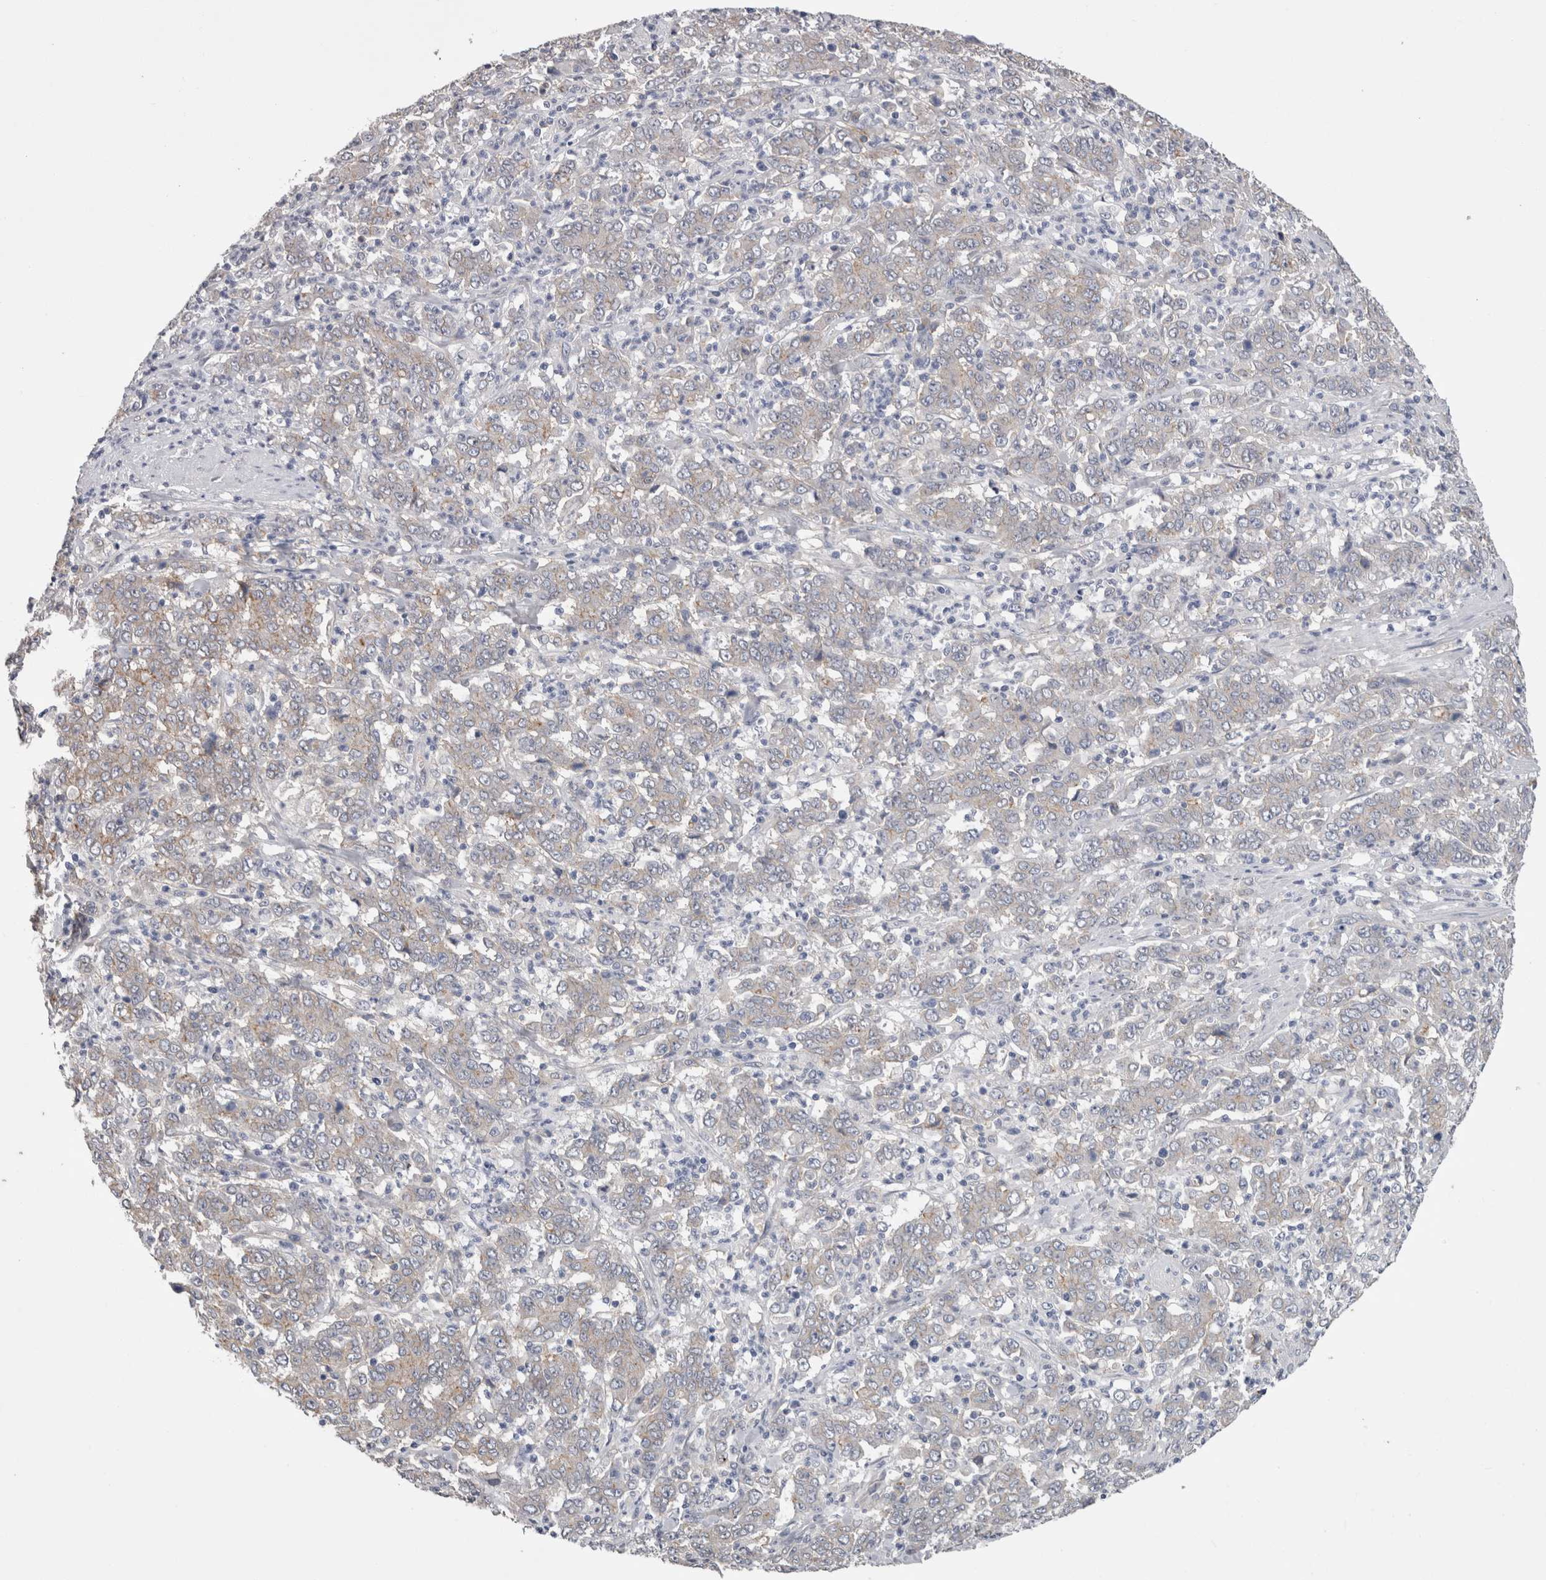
{"staining": {"intensity": "weak", "quantity": "<25%", "location": "cytoplasmic/membranous"}, "tissue": "stomach cancer", "cell_type": "Tumor cells", "image_type": "cancer", "snomed": [{"axis": "morphology", "description": "Adenocarcinoma, NOS"}, {"axis": "topography", "description": "Stomach, lower"}], "caption": "Histopathology image shows no protein expression in tumor cells of stomach cancer tissue.", "gene": "NECTIN2", "patient": {"sex": "female", "age": 71}}